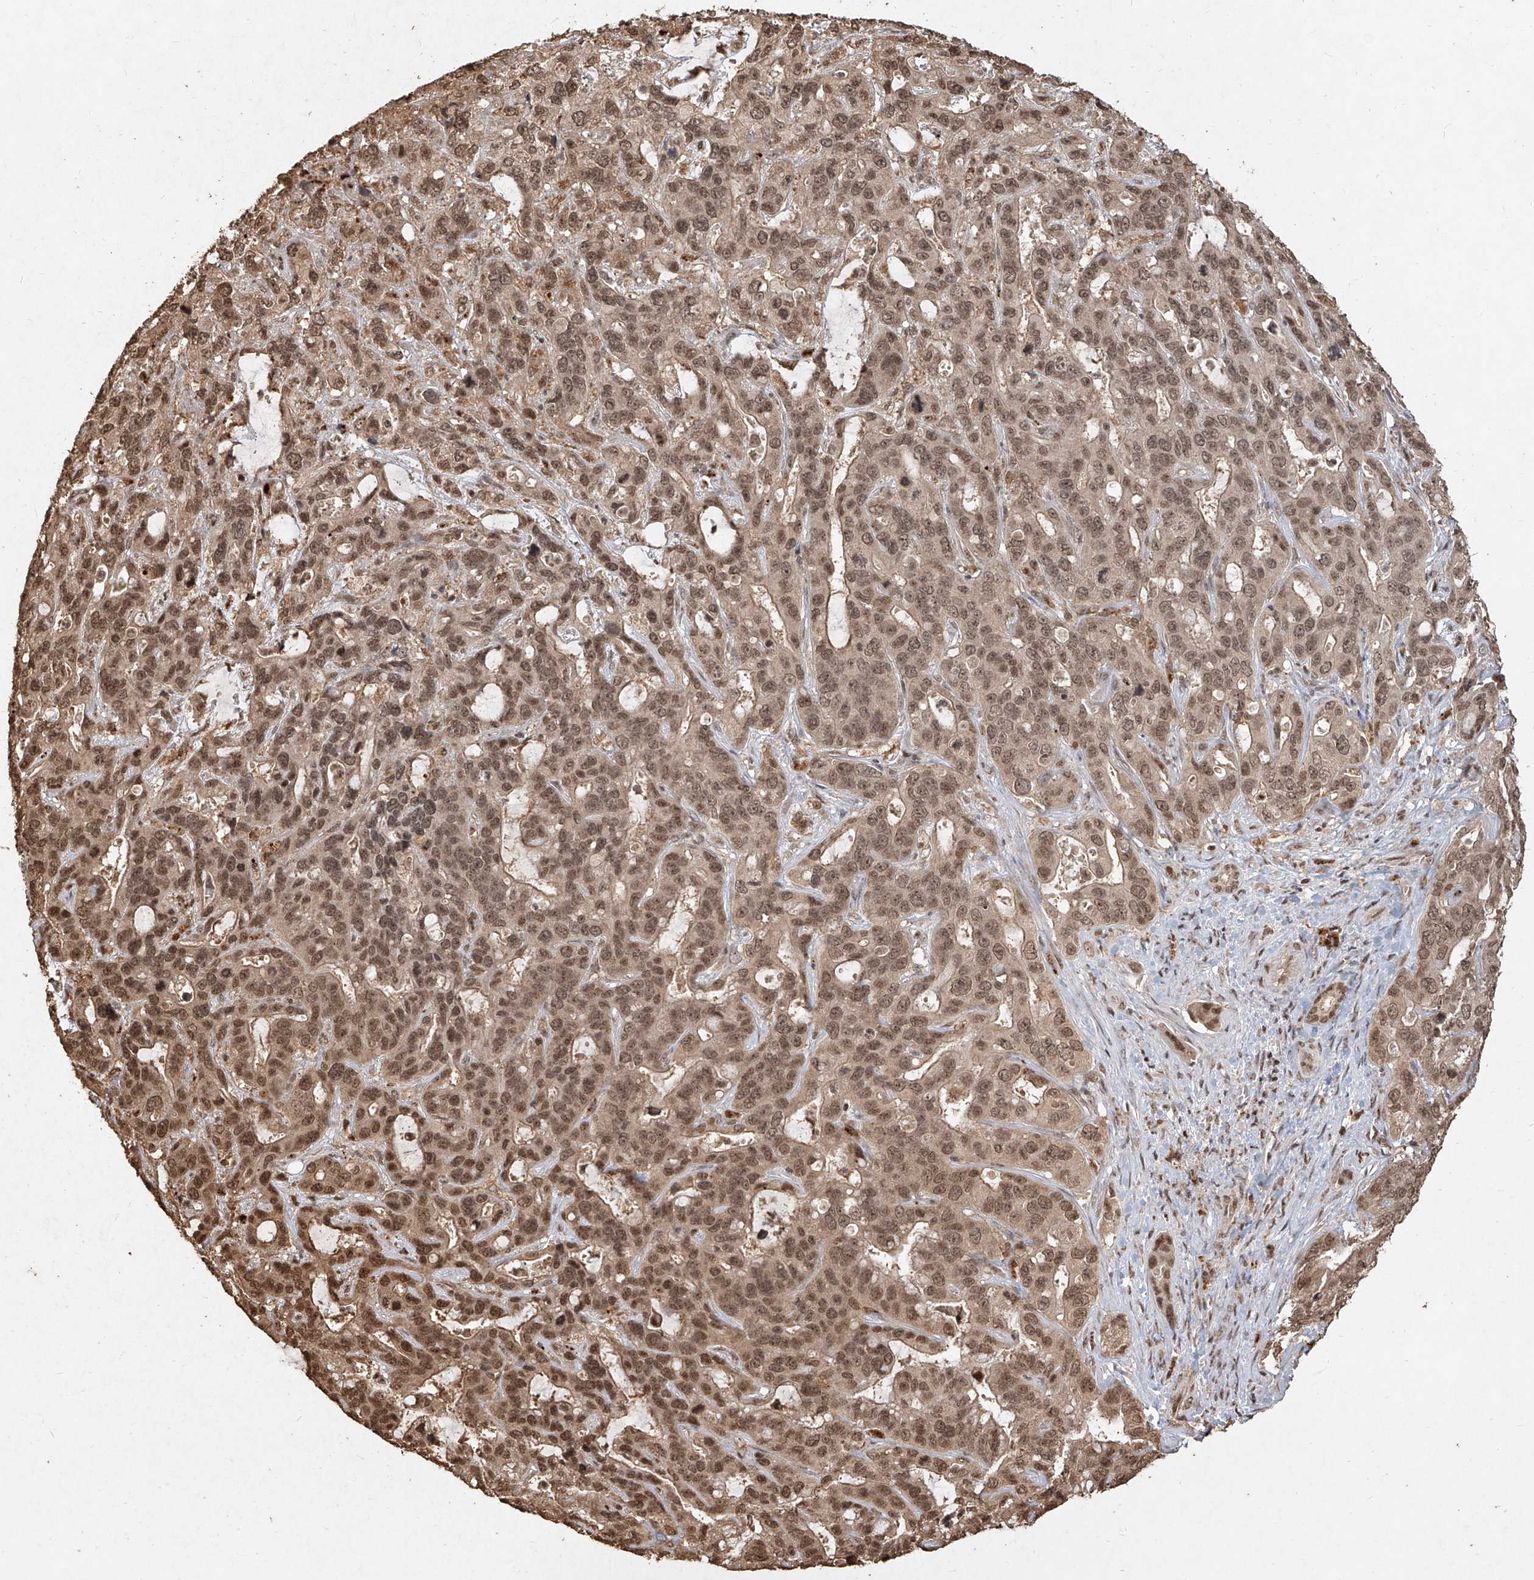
{"staining": {"intensity": "moderate", "quantity": ">75%", "location": "nuclear"}, "tissue": "liver cancer", "cell_type": "Tumor cells", "image_type": "cancer", "snomed": [{"axis": "morphology", "description": "Cholangiocarcinoma"}, {"axis": "topography", "description": "Liver"}], "caption": "This micrograph demonstrates immunohistochemistry staining of human cholangiocarcinoma (liver), with medium moderate nuclear staining in about >75% of tumor cells.", "gene": "UBE2K", "patient": {"sex": "female", "age": 65}}